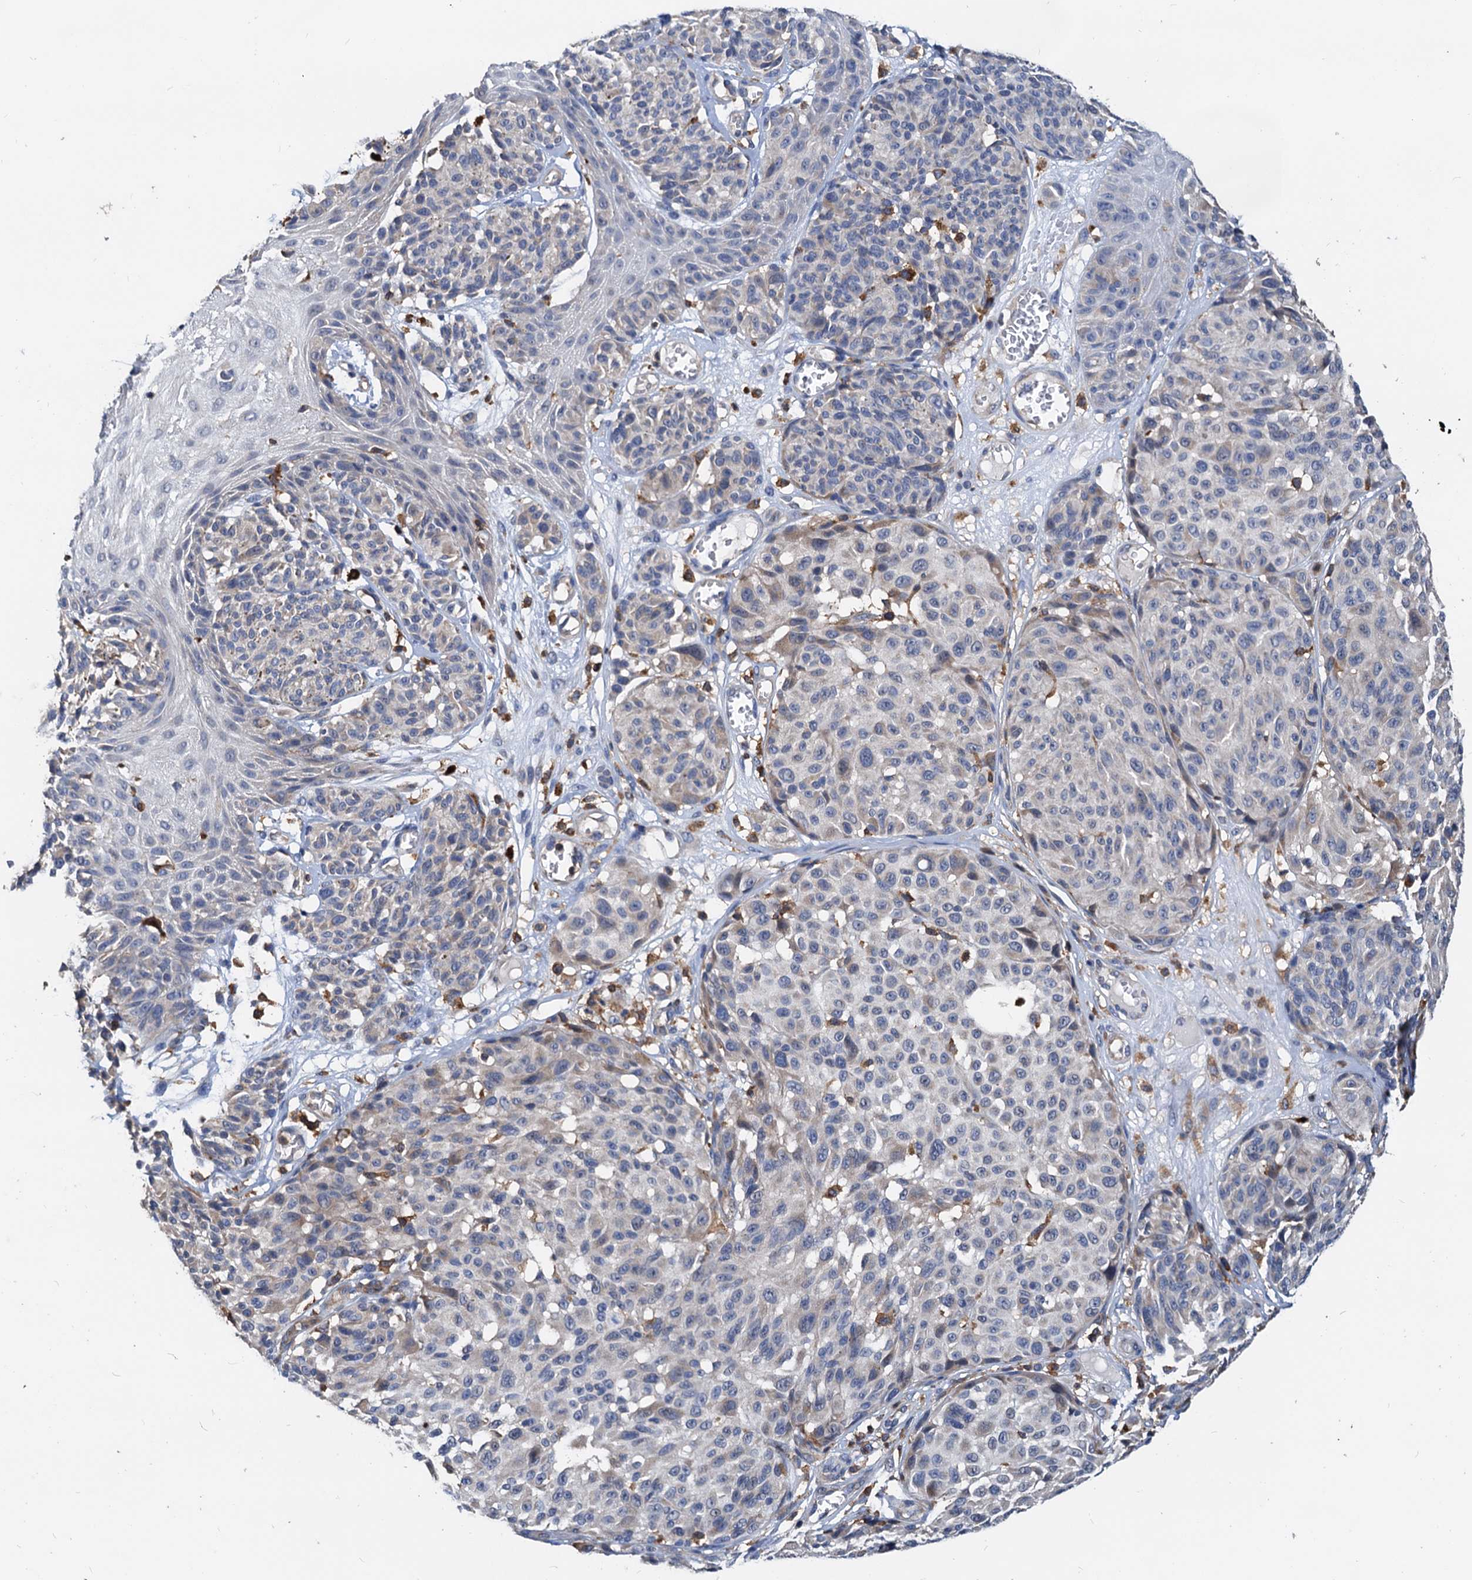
{"staining": {"intensity": "weak", "quantity": "<25%", "location": "cytoplasmic/membranous"}, "tissue": "melanoma", "cell_type": "Tumor cells", "image_type": "cancer", "snomed": [{"axis": "morphology", "description": "Malignant melanoma, NOS"}, {"axis": "topography", "description": "Skin"}], "caption": "The immunohistochemistry (IHC) photomicrograph has no significant expression in tumor cells of melanoma tissue.", "gene": "LCP2", "patient": {"sex": "male", "age": 83}}